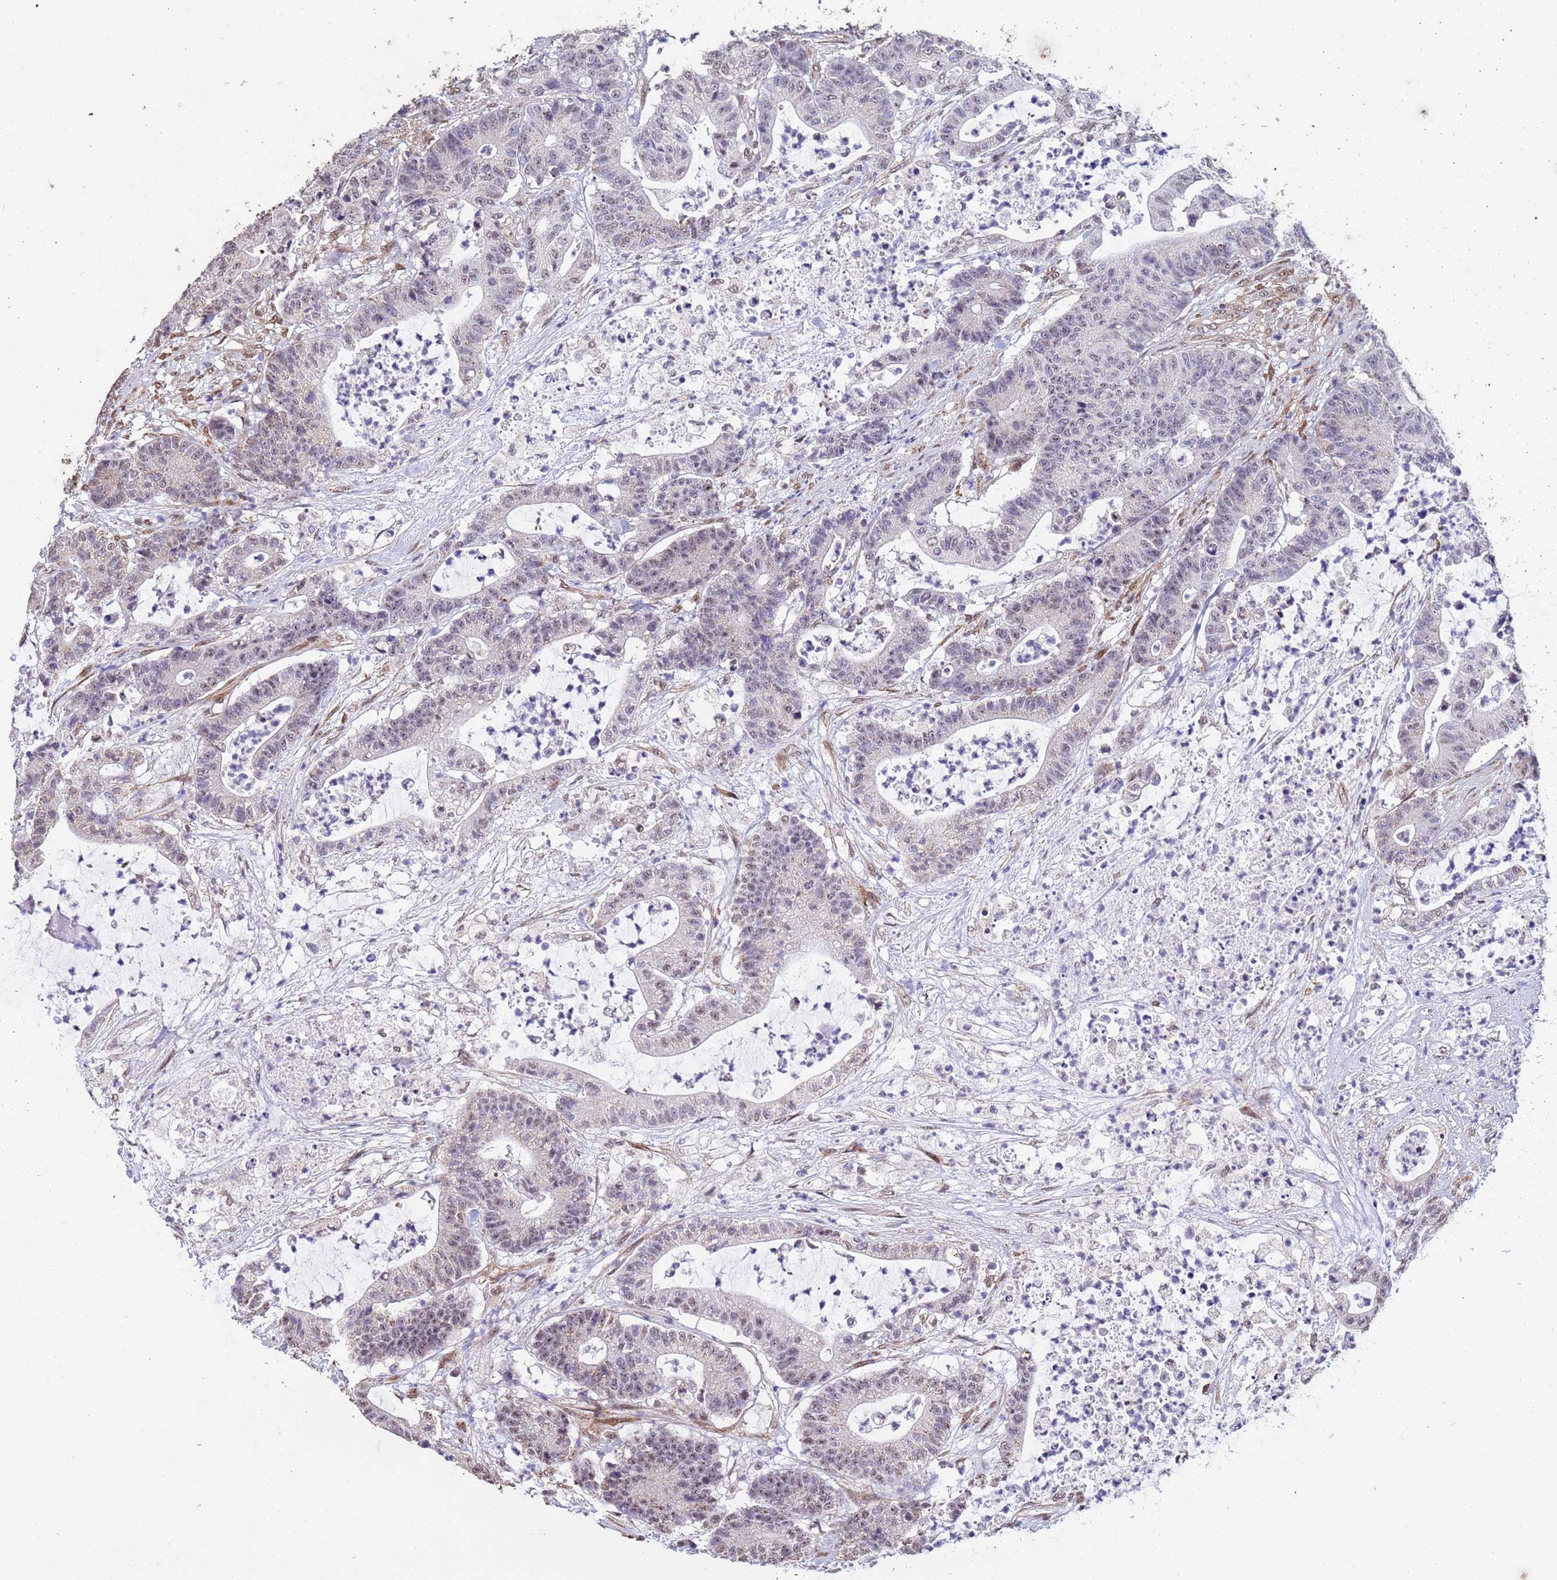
{"staining": {"intensity": "weak", "quantity": "25%-75%", "location": "nuclear"}, "tissue": "colorectal cancer", "cell_type": "Tumor cells", "image_type": "cancer", "snomed": [{"axis": "morphology", "description": "Adenocarcinoma, NOS"}, {"axis": "topography", "description": "Colon"}], "caption": "A brown stain shows weak nuclear positivity of a protein in human adenocarcinoma (colorectal) tumor cells.", "gene": "TRIP6", "patient": {"sex": "female", "age": 84}}